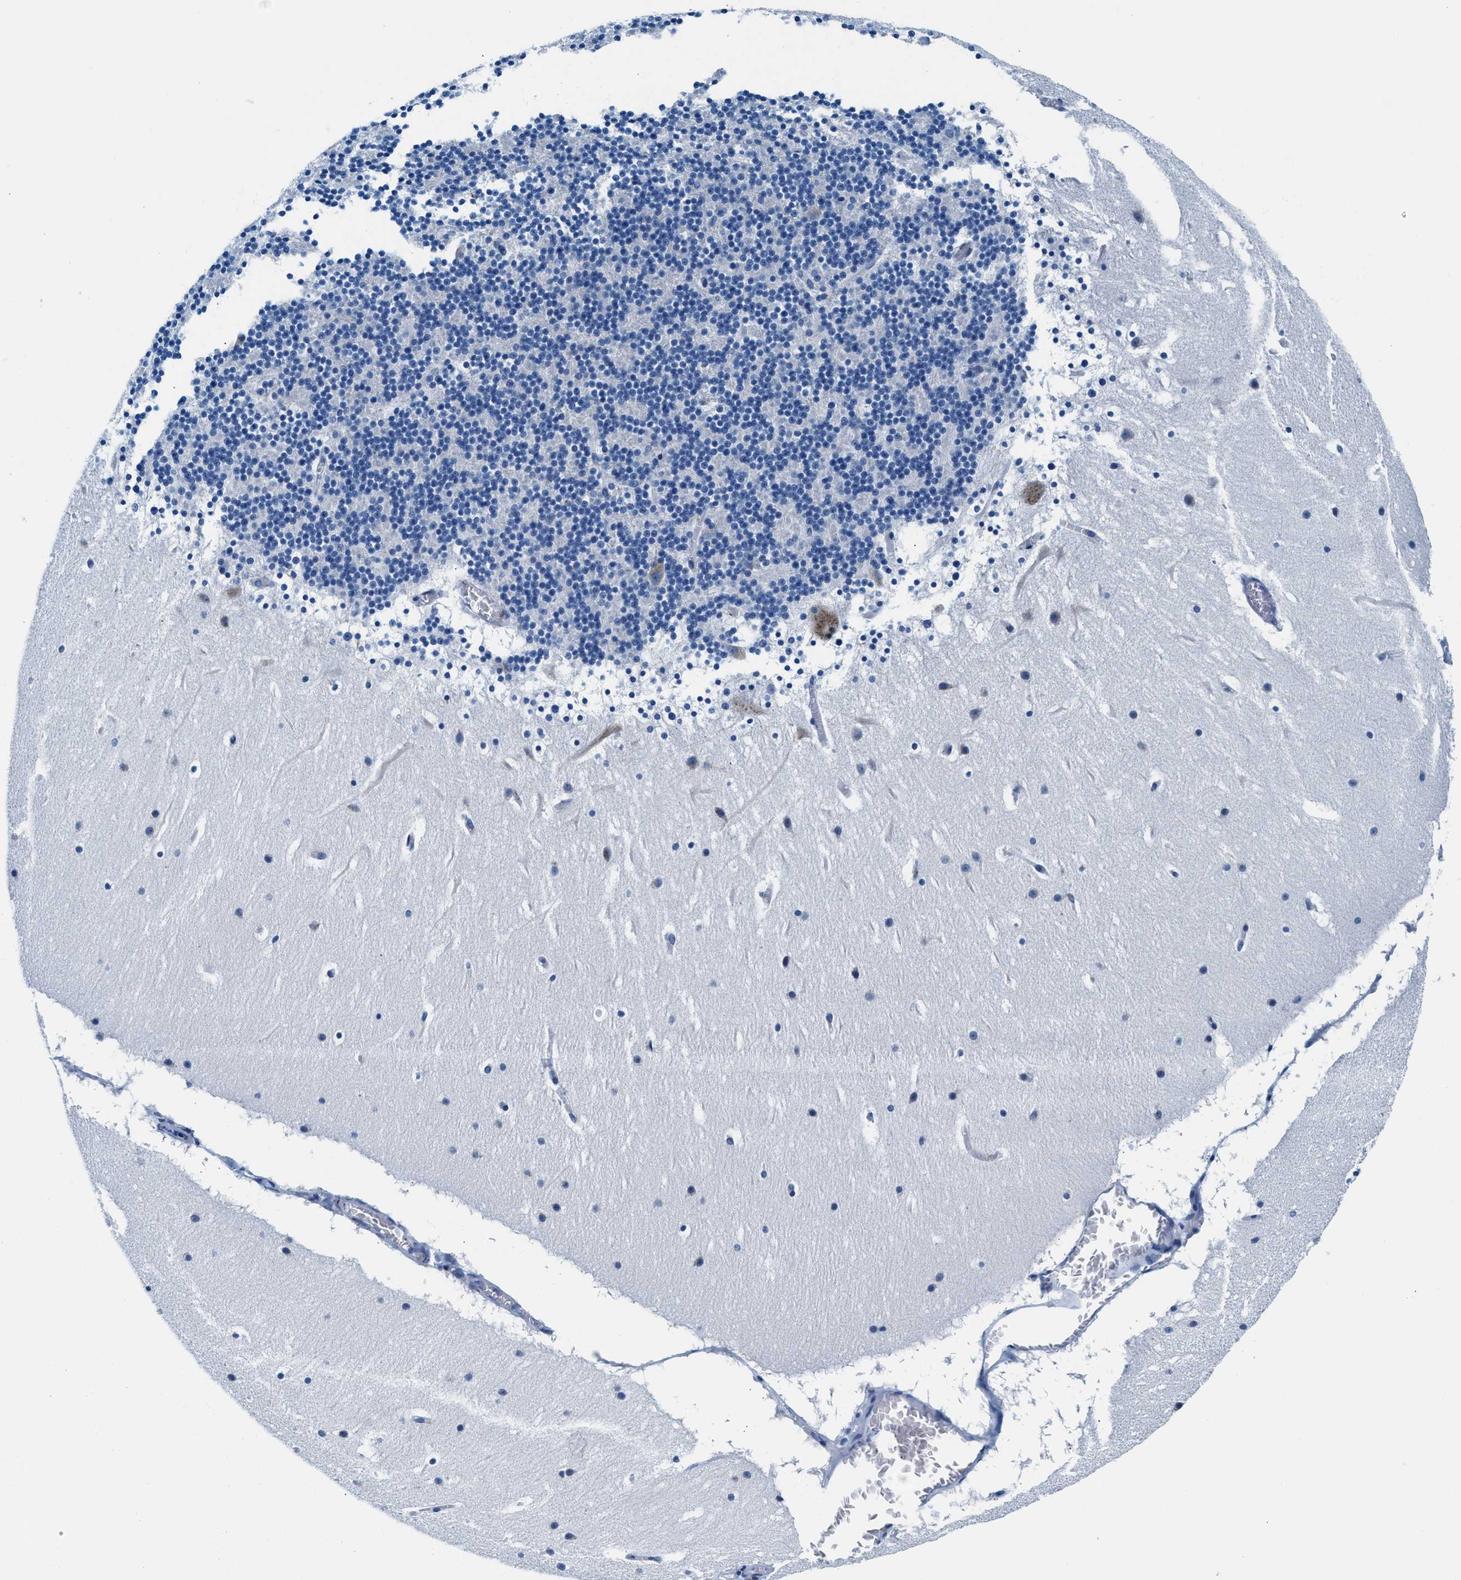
{"staining": {"intensity": "negative", "quantity": "none", "location": "none"}, "tissue": "cerebellum", "cell_type": "Cells in granular layer", "image_type": "normal", "snomed": [{"axis": "morphology", "description": "Normal tissue, NOS"}, {"axis": "topography", "description": "Cerebellum"}], "caption": "High power microscopy photomicrograph of an immunohistochemistry histopathology image of normal cerebellum, revealing no significant staining in cells in granular layer. (Brightfield microscopy of DAB immunohistochemistry at high magnification).", "gene": "VPS53", "patient": {"sex": "male", "age": 45}}